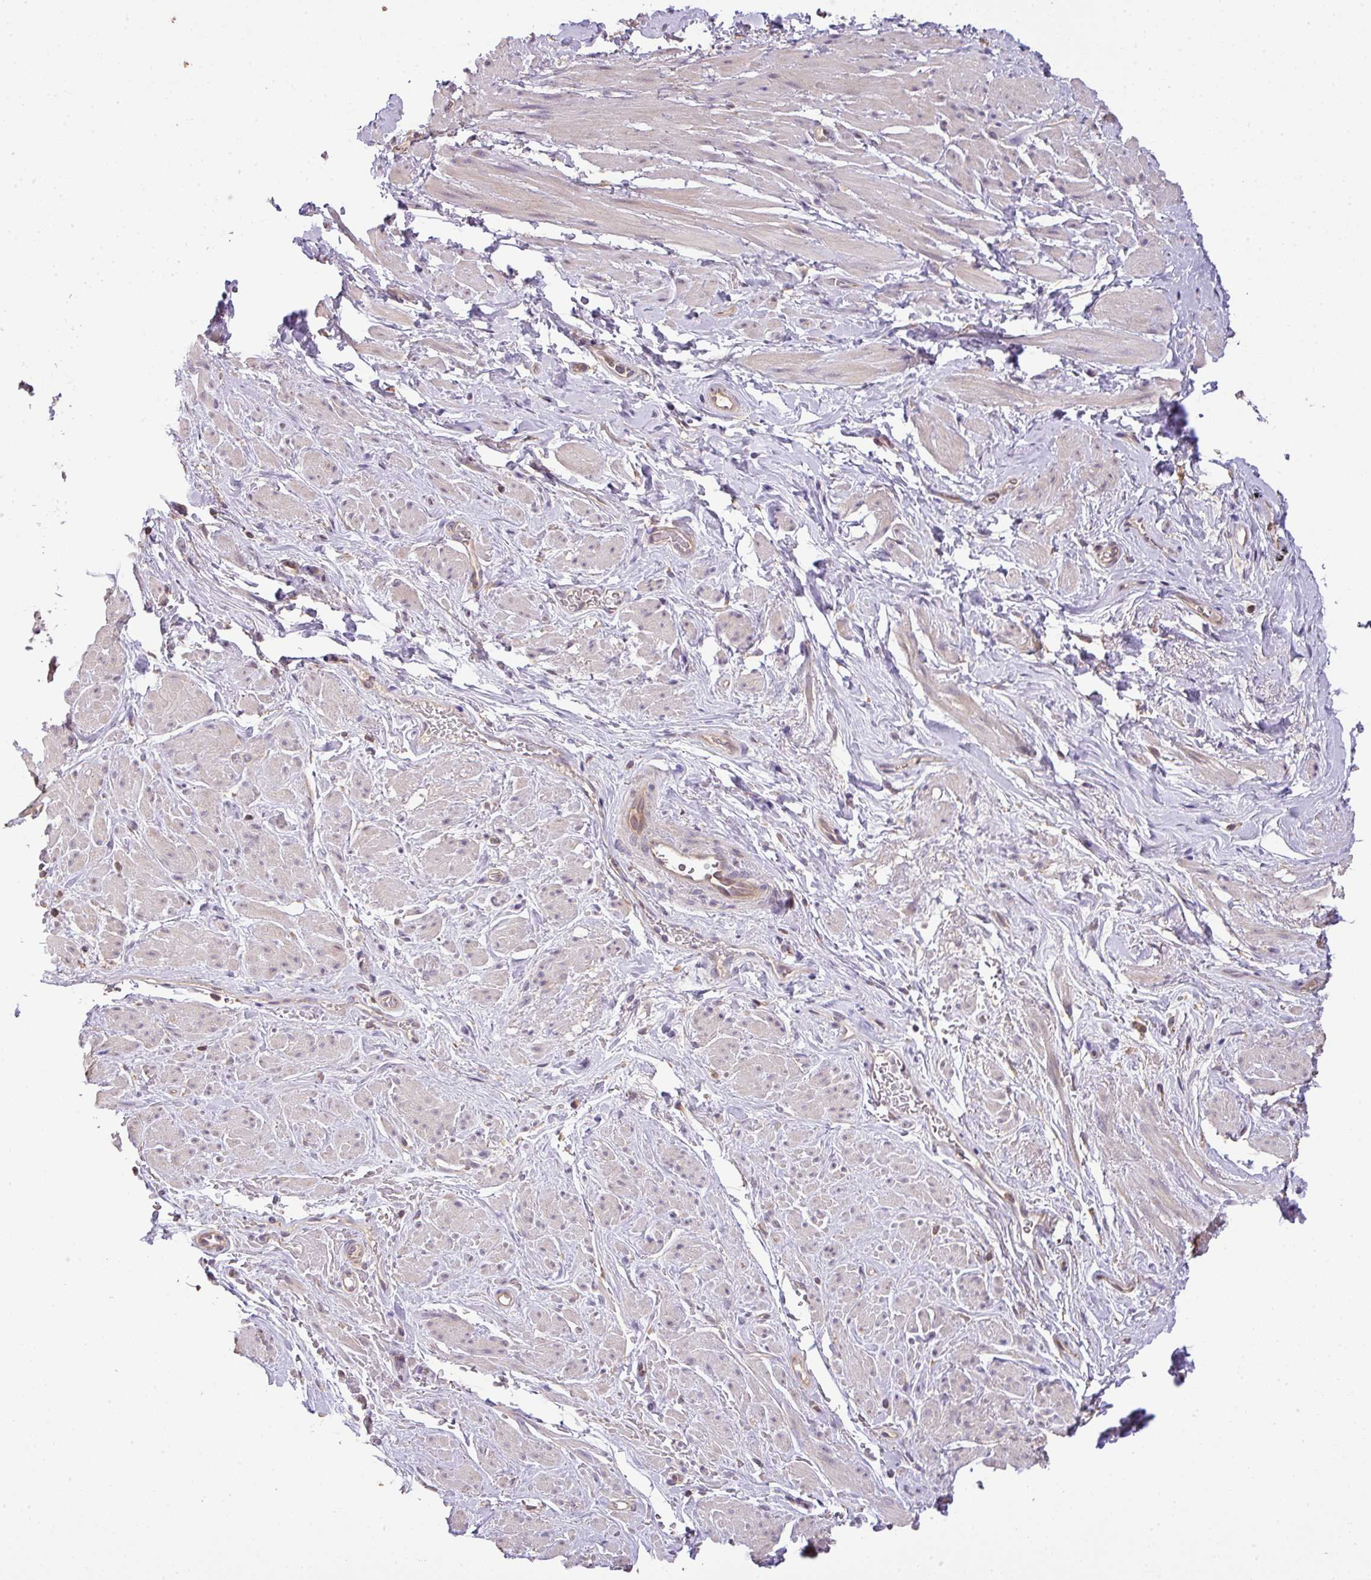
{"staining": {"intensity": "weak", "quantity": "<25%", "location": "cytoplasmic/membranous"}, "tissue": "smooth muscle", "cell_type": "Smooth muscle cells", "image_type": "normal", "snomed": [{"axis": "morphology", "description": "Normal tissue, NOS"}, {"axis": "topography", "description": "Smooth muscle"}, {"axis": "topography", "description": "Peripheral nerve tissue"}], "caption": "The histopathology image reveals no staining of smooth muscle cells in benign smooth muscle.", "gene": "VENTX", "patient": {"sex": "male", "age": 69}}